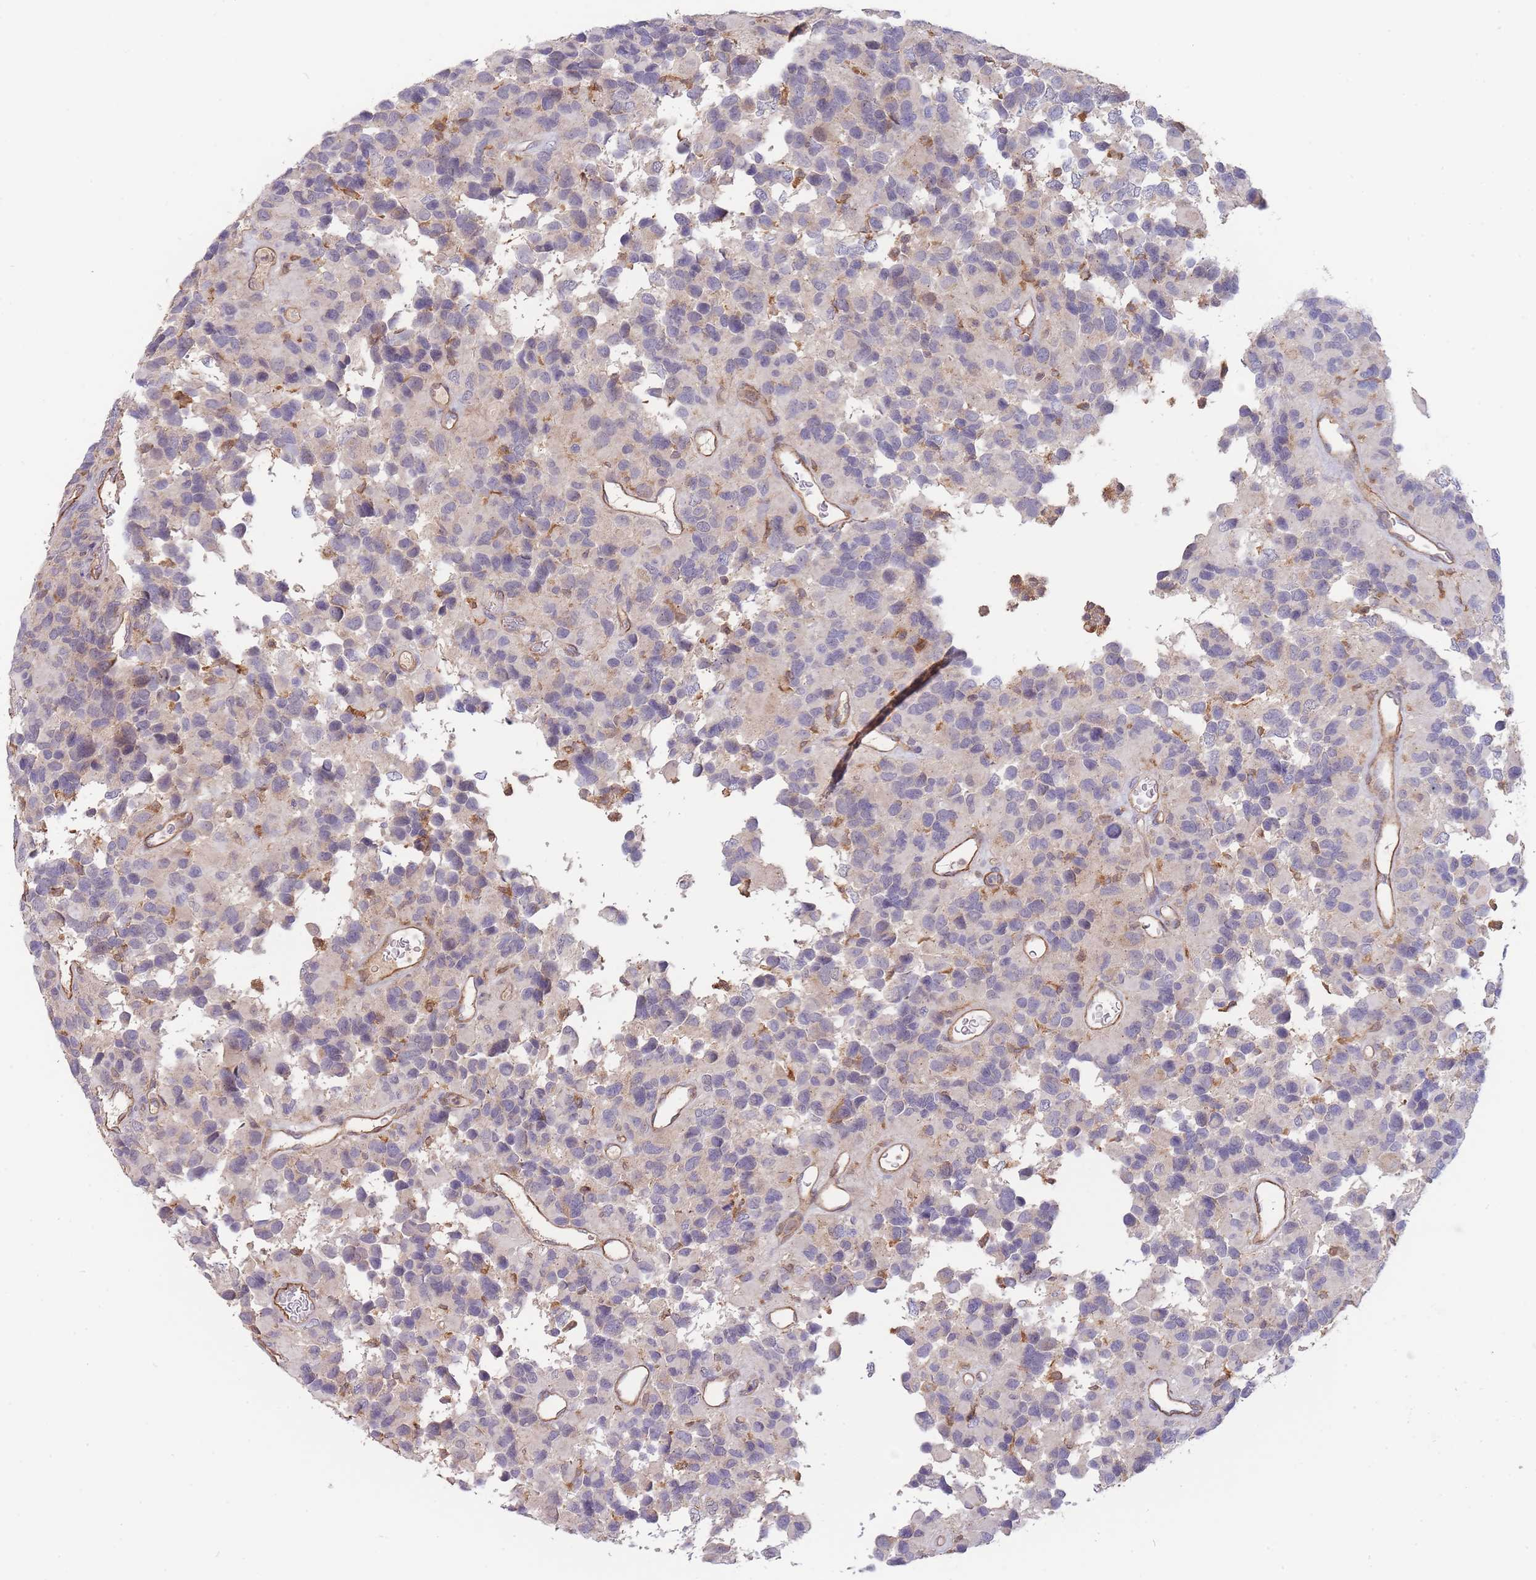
{"staining": {"intensity": "negative", "quantity": "none", "location": "none"}, "tissue": "glioma", "cell_type": "Tumor cells", "image_type": "cancer", "snomed": [{"axis": "morphology", "description": "Glioma, malignant, High grade"}, {"axis": "topography", "description": "Brain"}], "caption": "This is a photomicrograph of immunohistochemistry staining of malignant high-grade glioma, which shows no expression in tumor cells. The staining is performed using DAB (3,3'-diaminobenzidine) brown chromogen with nuclei counter-stained in using hematoxylin.", "gene": "NDUFAF5", "patient": {"sex": "male", "age": 77}}